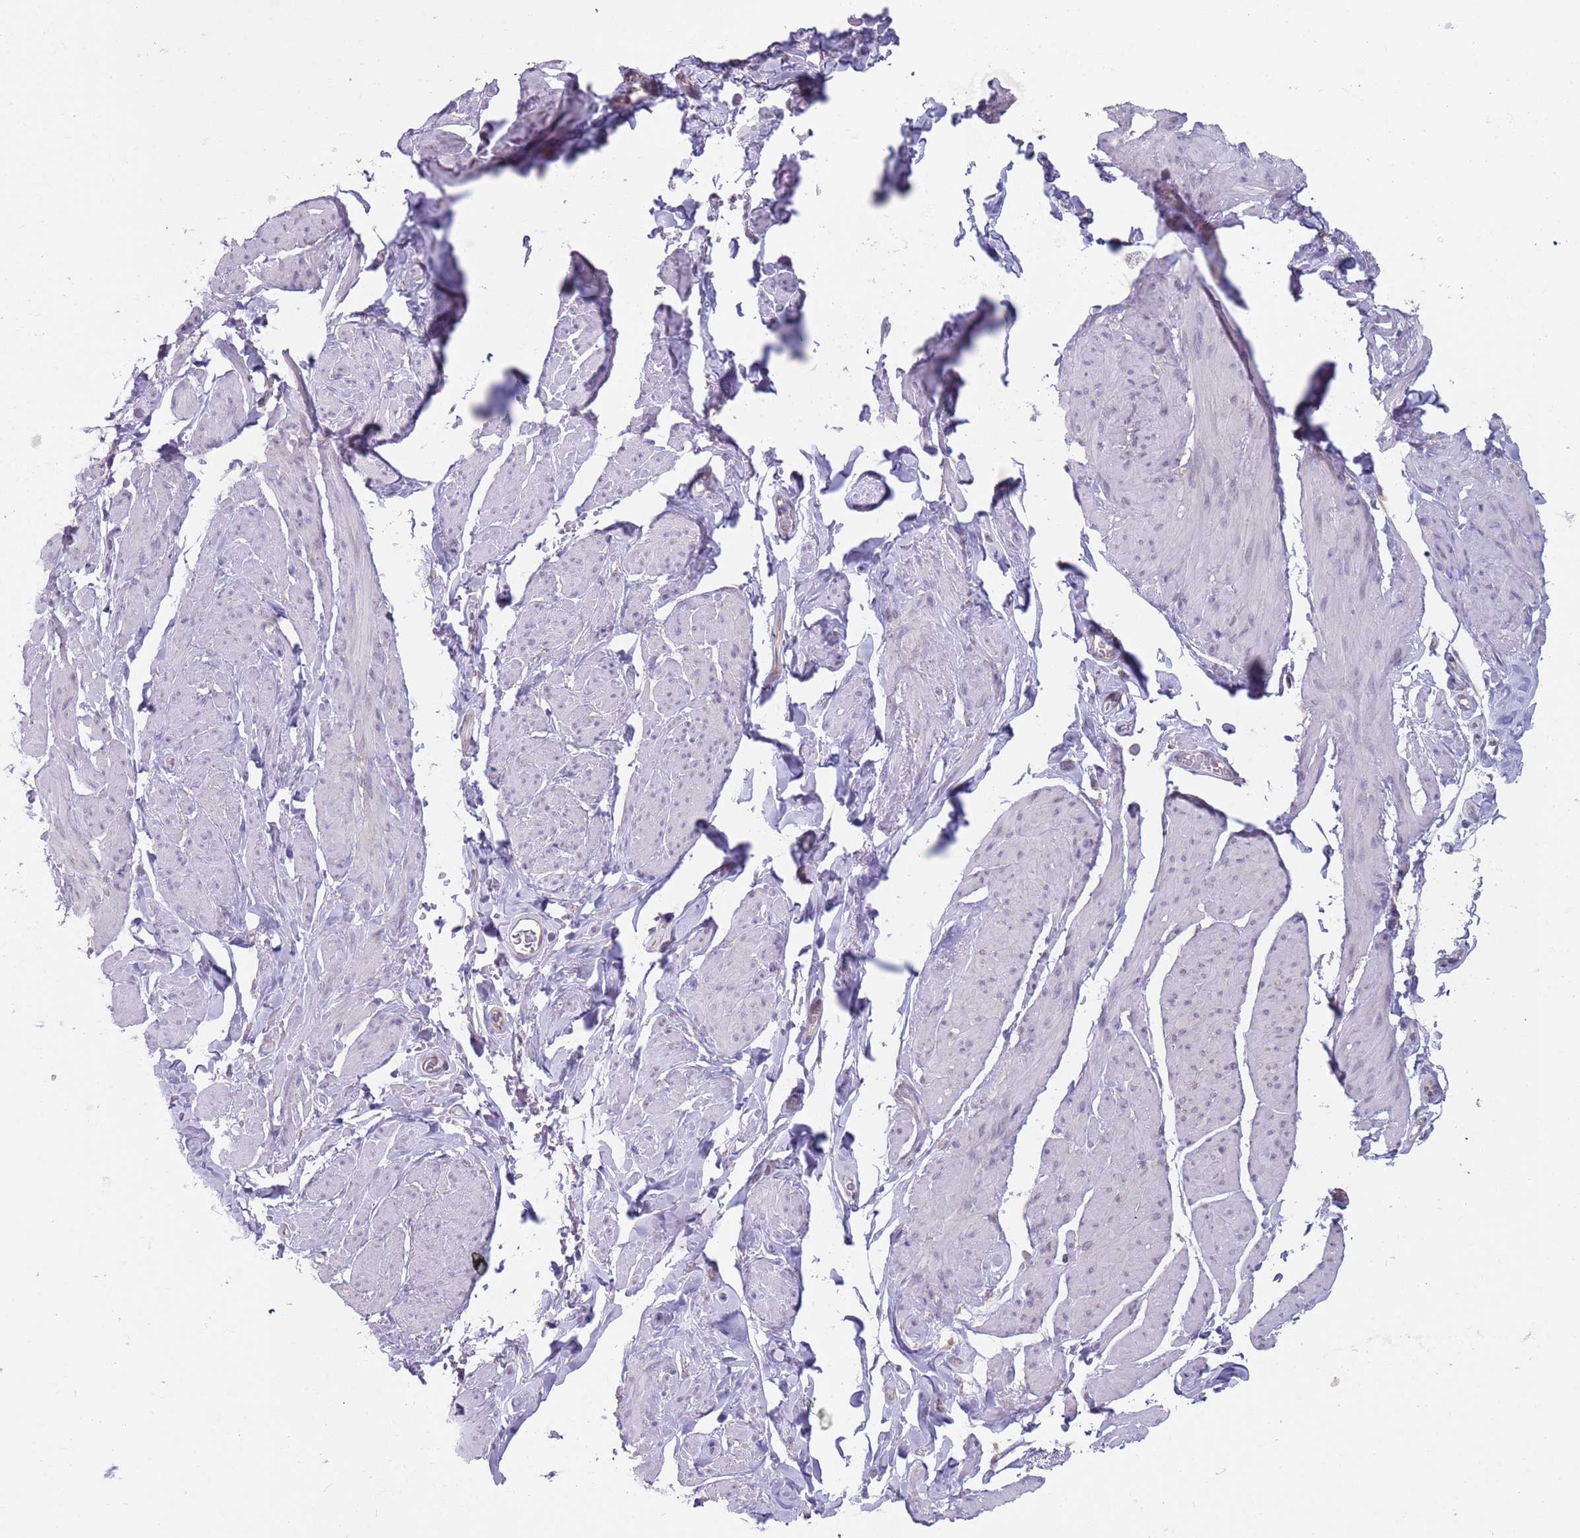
{"staining": {"intensity": "negative", "quantity": "none", "location": "none"}, "tissue": "smooth muscle", "cell_type": "Smooth muscle cells", "image_type": "normal", "snomed": [{"axis": "morphology", "description": "Normal tissue, NOS"}, {"axis": "topography", "description": "Smooth muscle"}, {"axis": "topography", "description": "Peripheral nerve tissue"}], "caption": "DAB immunohistochemical staining of benign human smooth muscle demonstrates no significant staining in smooth muscle cells.", "gene": "RPL17", "patient": {"sex": "male", "age": 69}}